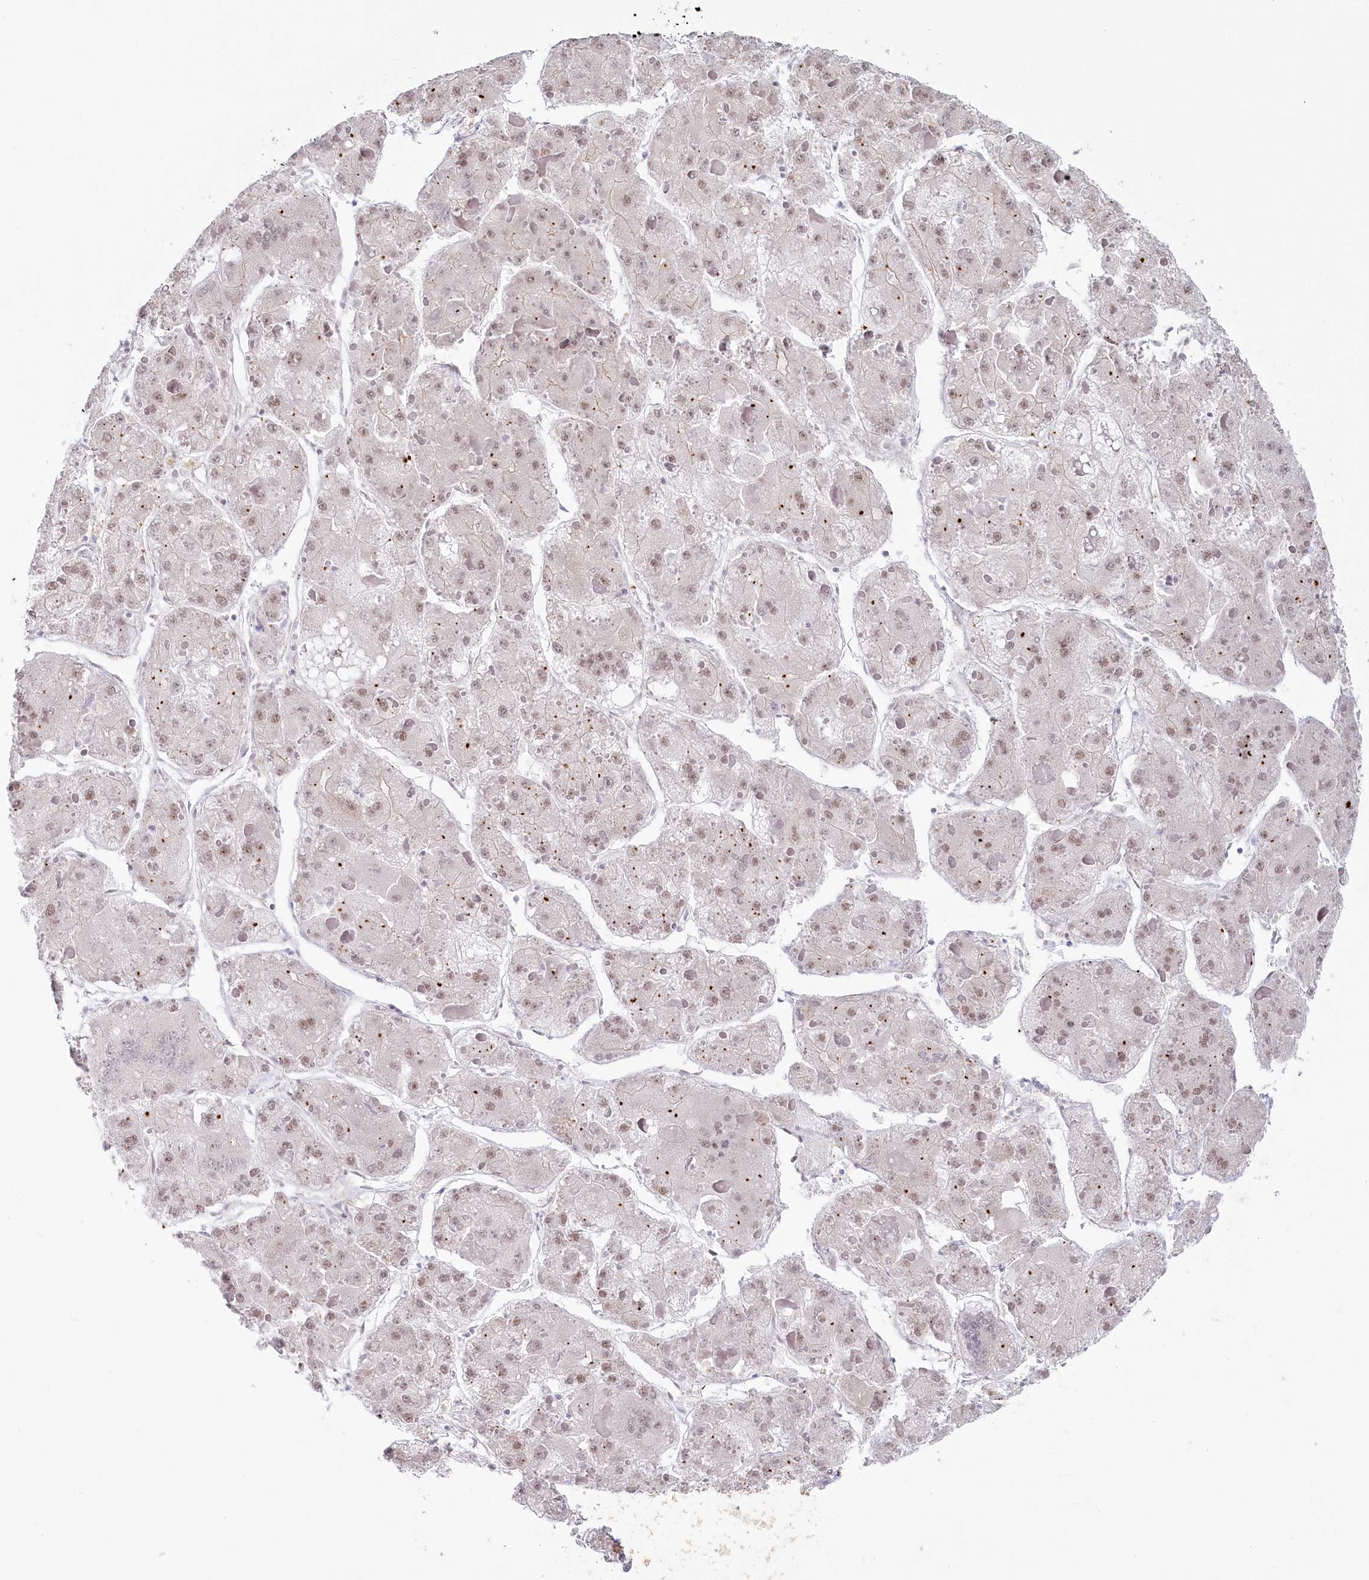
{"staining": {"intensity": "weak", "quantity": ">75%", "location": "nuclear"}, "tissue": "liver cancer", "cell_type": "Tumor cells", "image_type": "cancer", "snomed": [{"axis": "morphology", "description": "Carcinoma, Hepatocellular, NOS"}, {"axis": "topography", "description": "Liver"}], "caption": "Liver hepatocellular carcinoma stained with a protein marker demonstrates weak staining in tumor cells.", "gene": "ABHD8", "patient": {"sex": "female", "age": 73}}